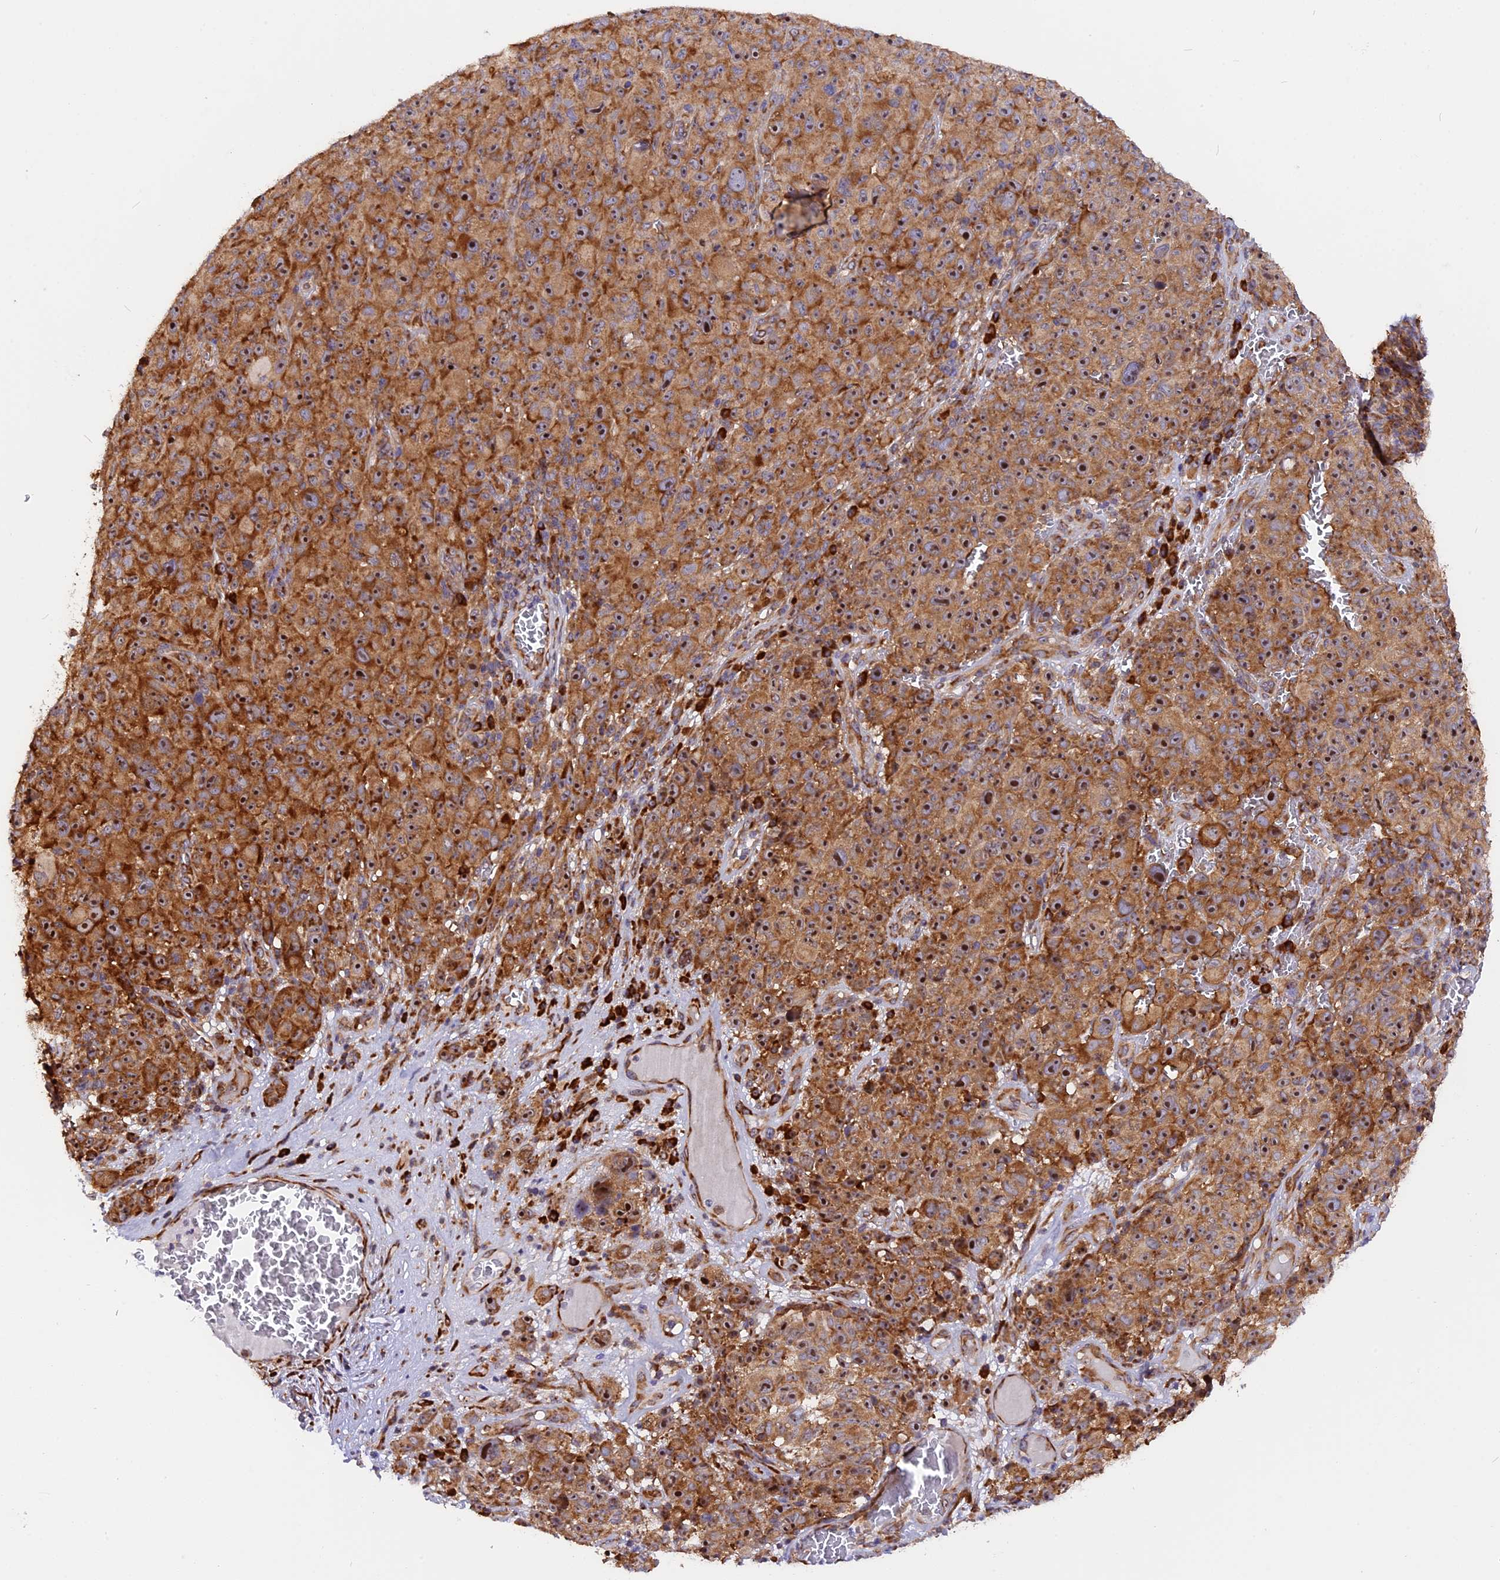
{"staining": {"intensity": "strong", "quantity": ">75%", "location": "cytoplasmic/membranous,nuclear"}, "tissue": "melanoma", "cell_type": "Tumor cells", "image_type": "cancer", "snomed": [{"axis": "morphology", "description": "Malignant melanoma, NOS"}, {"axis": "topography", "description": "Skin"}], "caption": "DAB (3,3'-diaminobenzidine) immunohistochemical staining of human malignant melanoma reveals strong cytoplasmic/membranous and nuclear protein staining in about >75% of tumor cells.", "gene": "GNPTAB", "patient": {"sex": "female", "age": 82}}